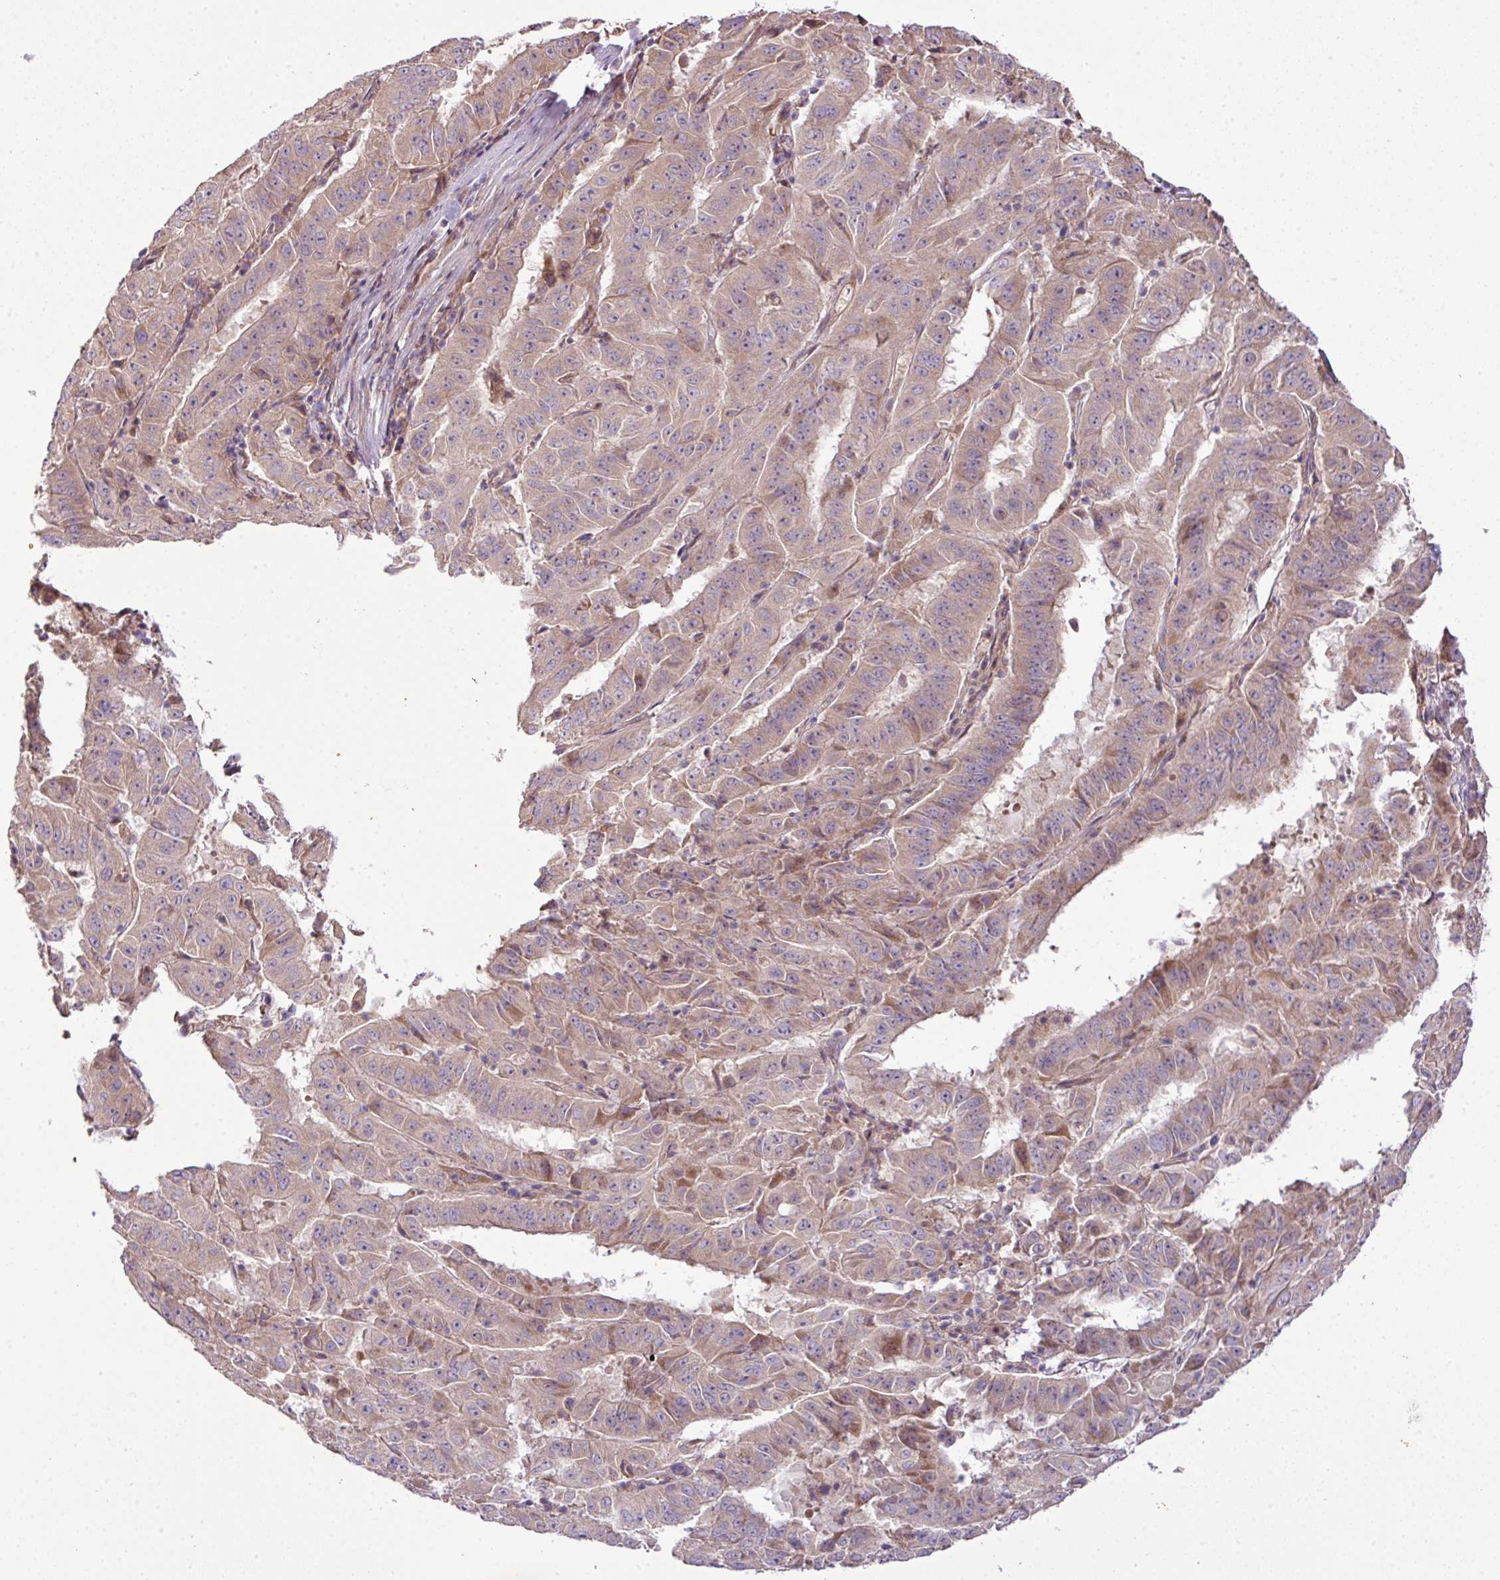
{"staining": {"intensity": "weak", "quantity": ">75%", "location": "cytoplasmic/membranous"}, "tissue": "pancreatic cancer", "cell_type": "Tumor cells", "image_type": "cancer", "snomed": [{"axis": "morphology", "description": "Adenocarcinoma, NOS"}, {"axis": "topography", "description": "Pancreas"}], "caption": "DAB (3,3'-diaminobenzidine) immunohistochemical staining of human pancreatic cancer (adenocarcinoma) demonstrates weak cytoplasmic/membranous protein expression in approximately >75% of tumor cells.", "gene": "COX18", "patient": {"sex": "male", "age": 63}}